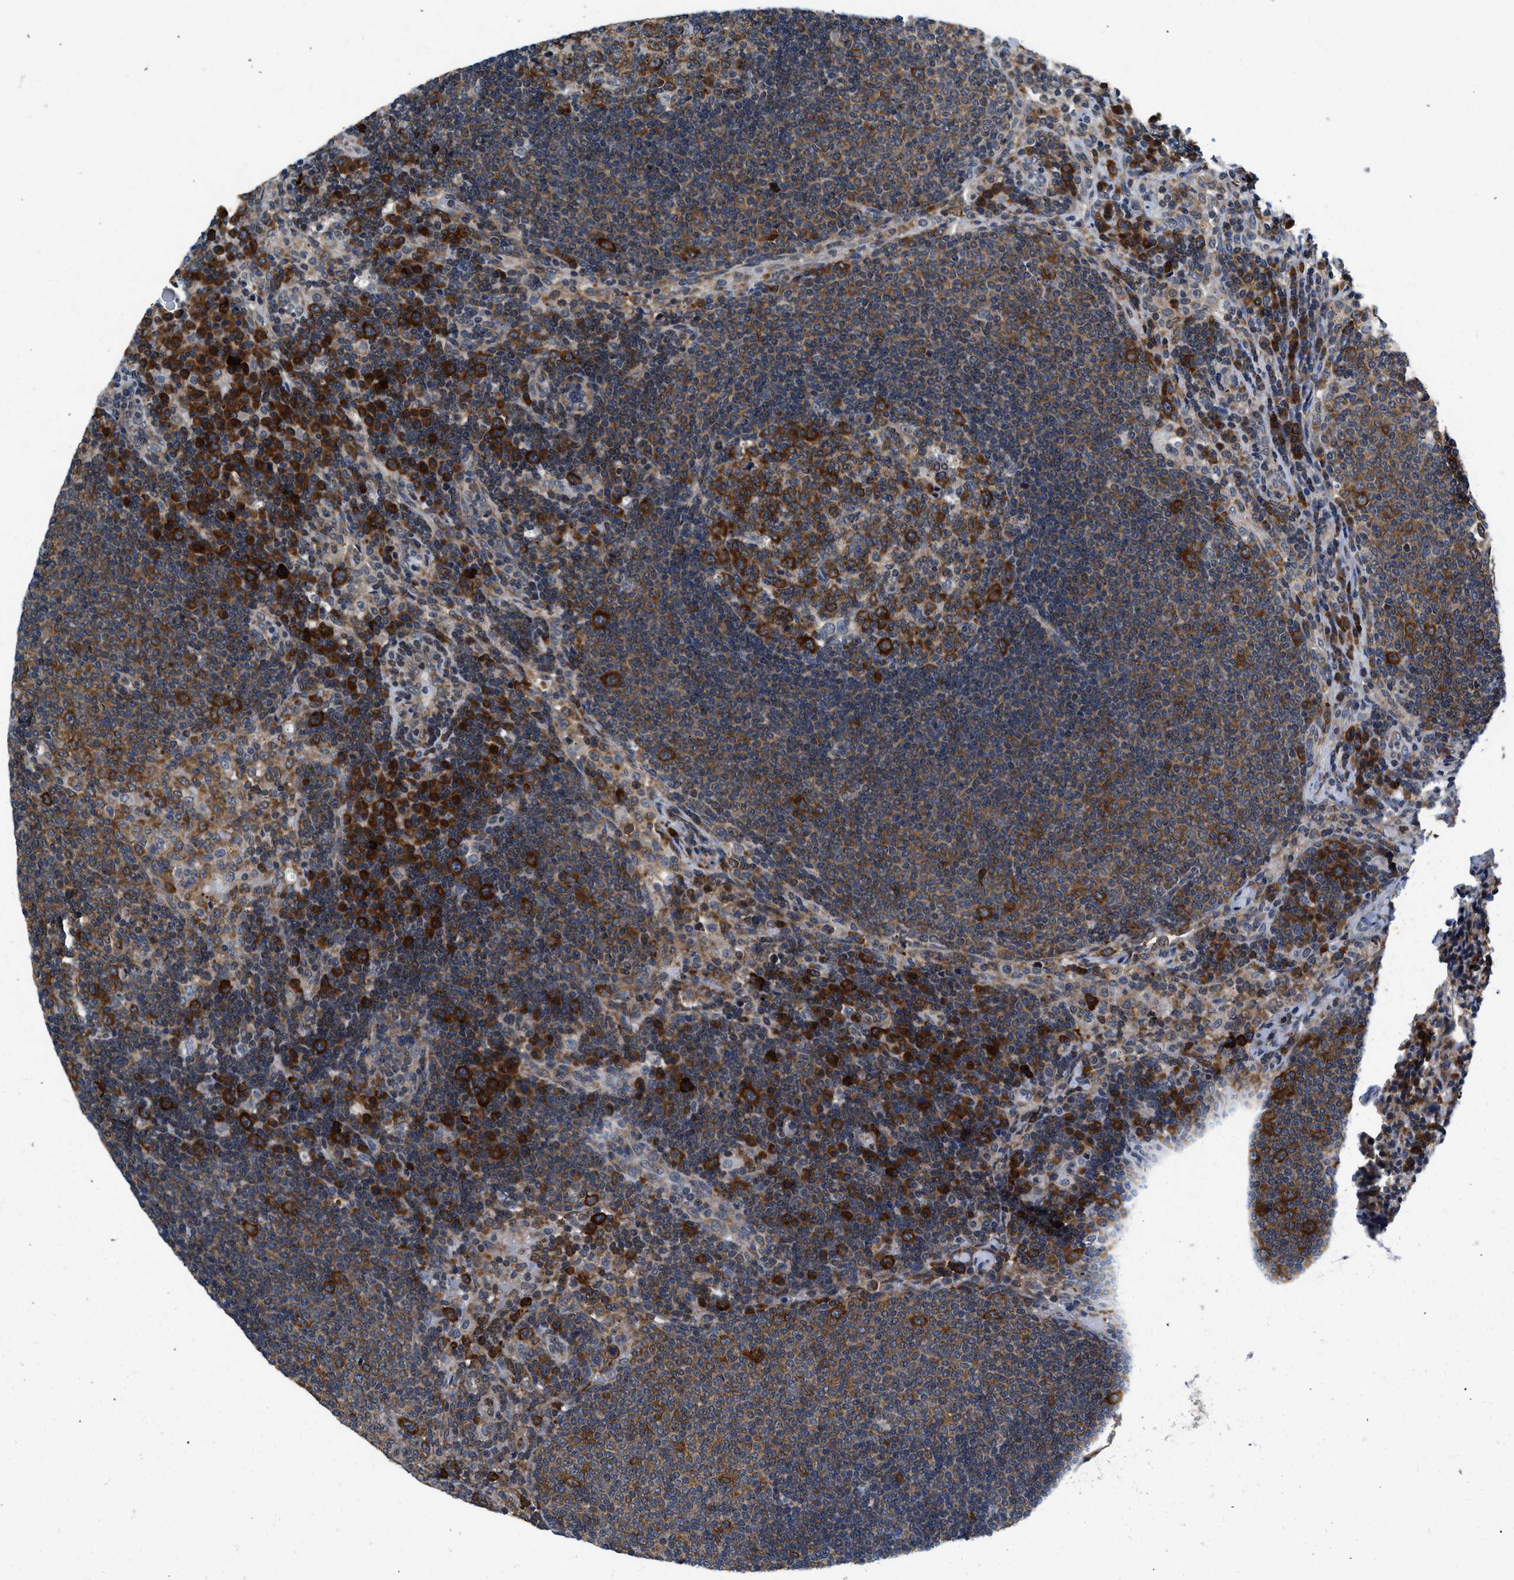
{"staining": {"intensity": "strong", "quantity": "25%-75%", "location": "cytoplasmic/membranous"}, "tissue": "lymph node", "cell_type": "Germinal center cells", "image_type": "normal", "snomed": [{"axis": "morphology", "description": "Normal tissue, NOS"}, {"axis": "topography", "description": "Lymph node"}], "caption": "Immunohistochemical staining of unremarkable human lymph node exhibits 25%-75% levels of strong cytoplasmic/membranous protein staining in approximately 25%-75% of germinal center cells. The staining was performed using DAB (3,3'-diaminobenzidine) to visualize the protein expression in brown, while the nuclei were stained in blue with hematoxylin (Magnification: 20x).", "gene": "PA2G4", "patient": {"sex": "female", "age": 53}}